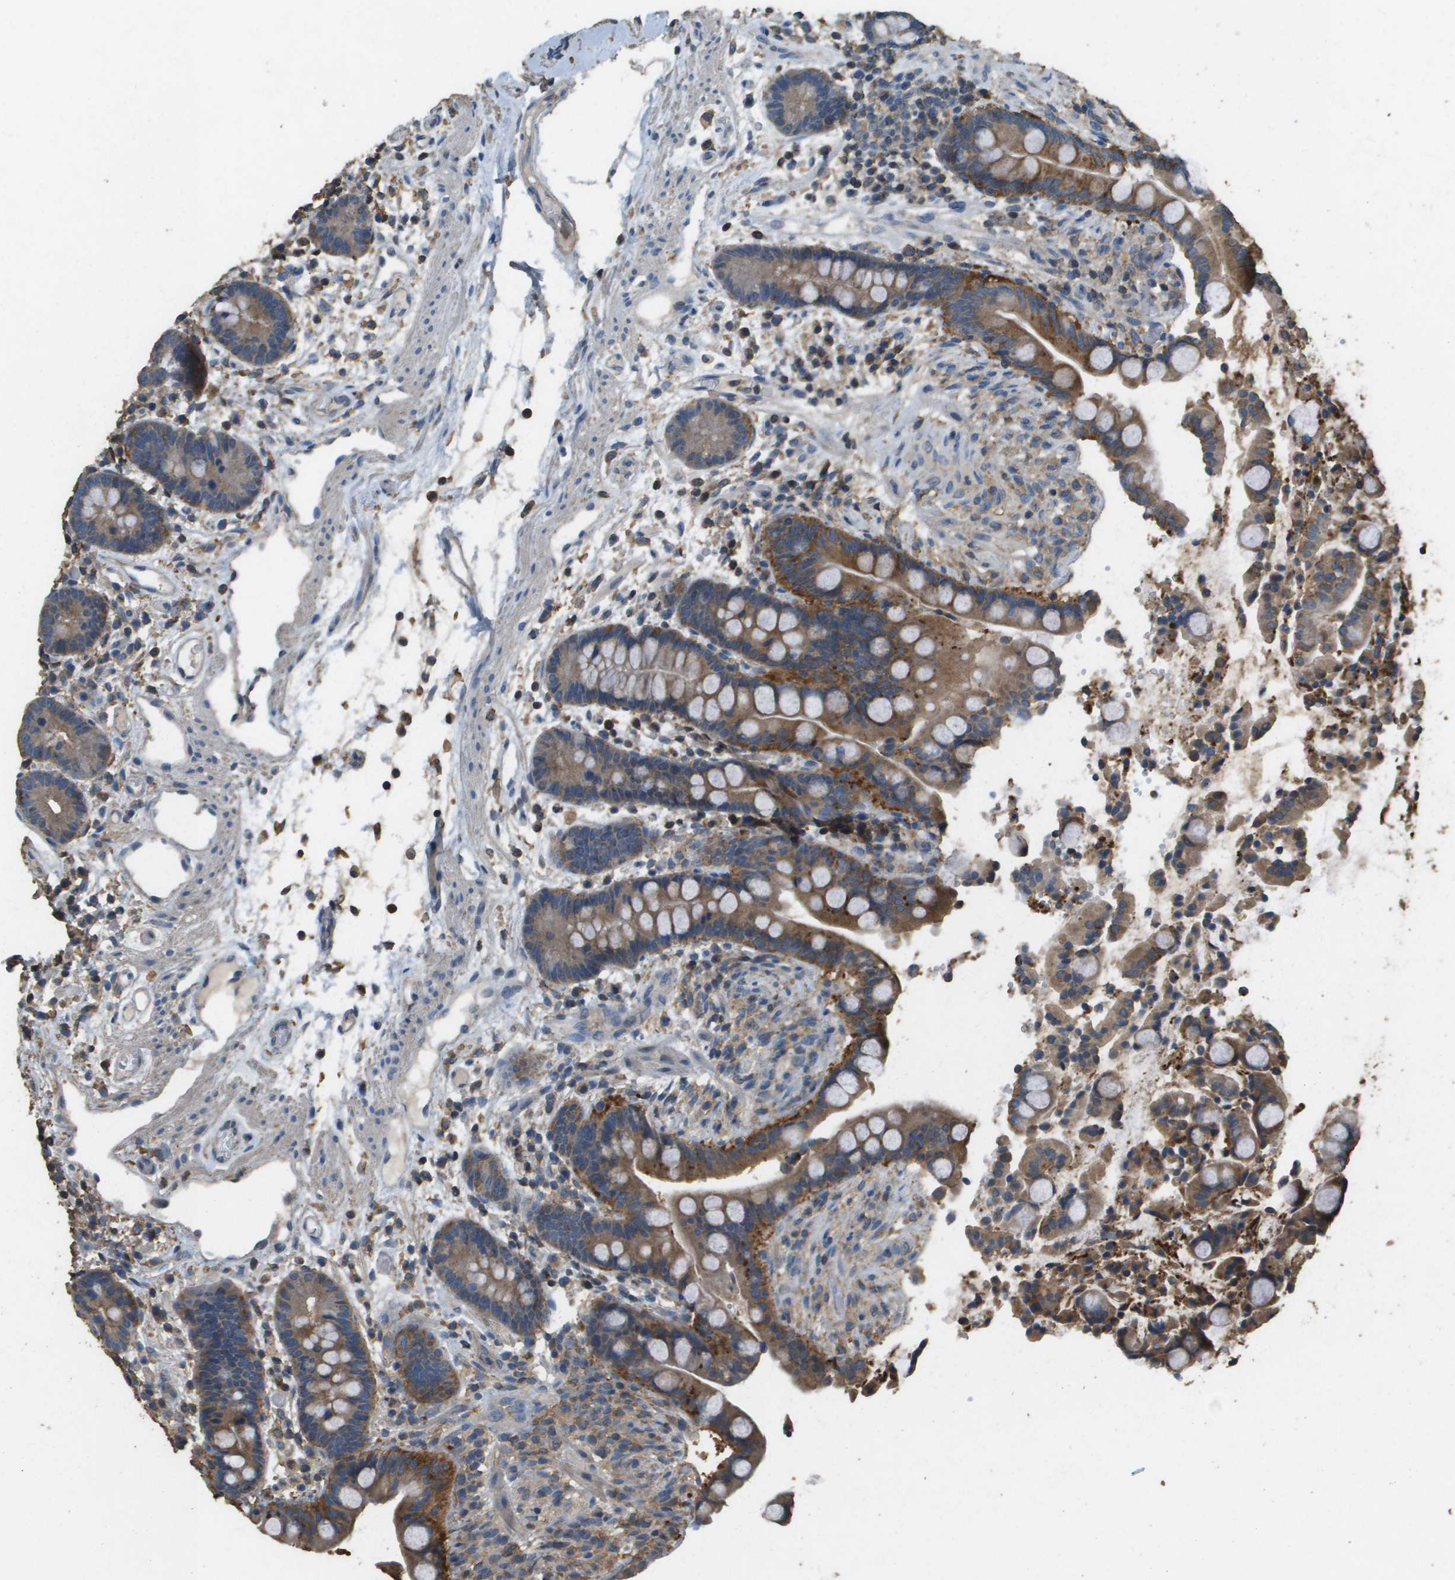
{"staining": {"intensity": "negative", "quantity": "none", "location": "none"}, "tissue": "colon", "cell_type": "Endothelial cells", "image_type": "normal", "snomed": [{"axis": "morphology", "description": "Normal tissue, NOS"}, {"axis": "topography", "description": "Colon"}], "caption": "A high-resolution image shows immunohistochemistry staining of unremarkable colon, which exhibits no significant expression in endothelial cells.", "gene": "MS4A7", "patient": {"sex": "male", "age": 73}}